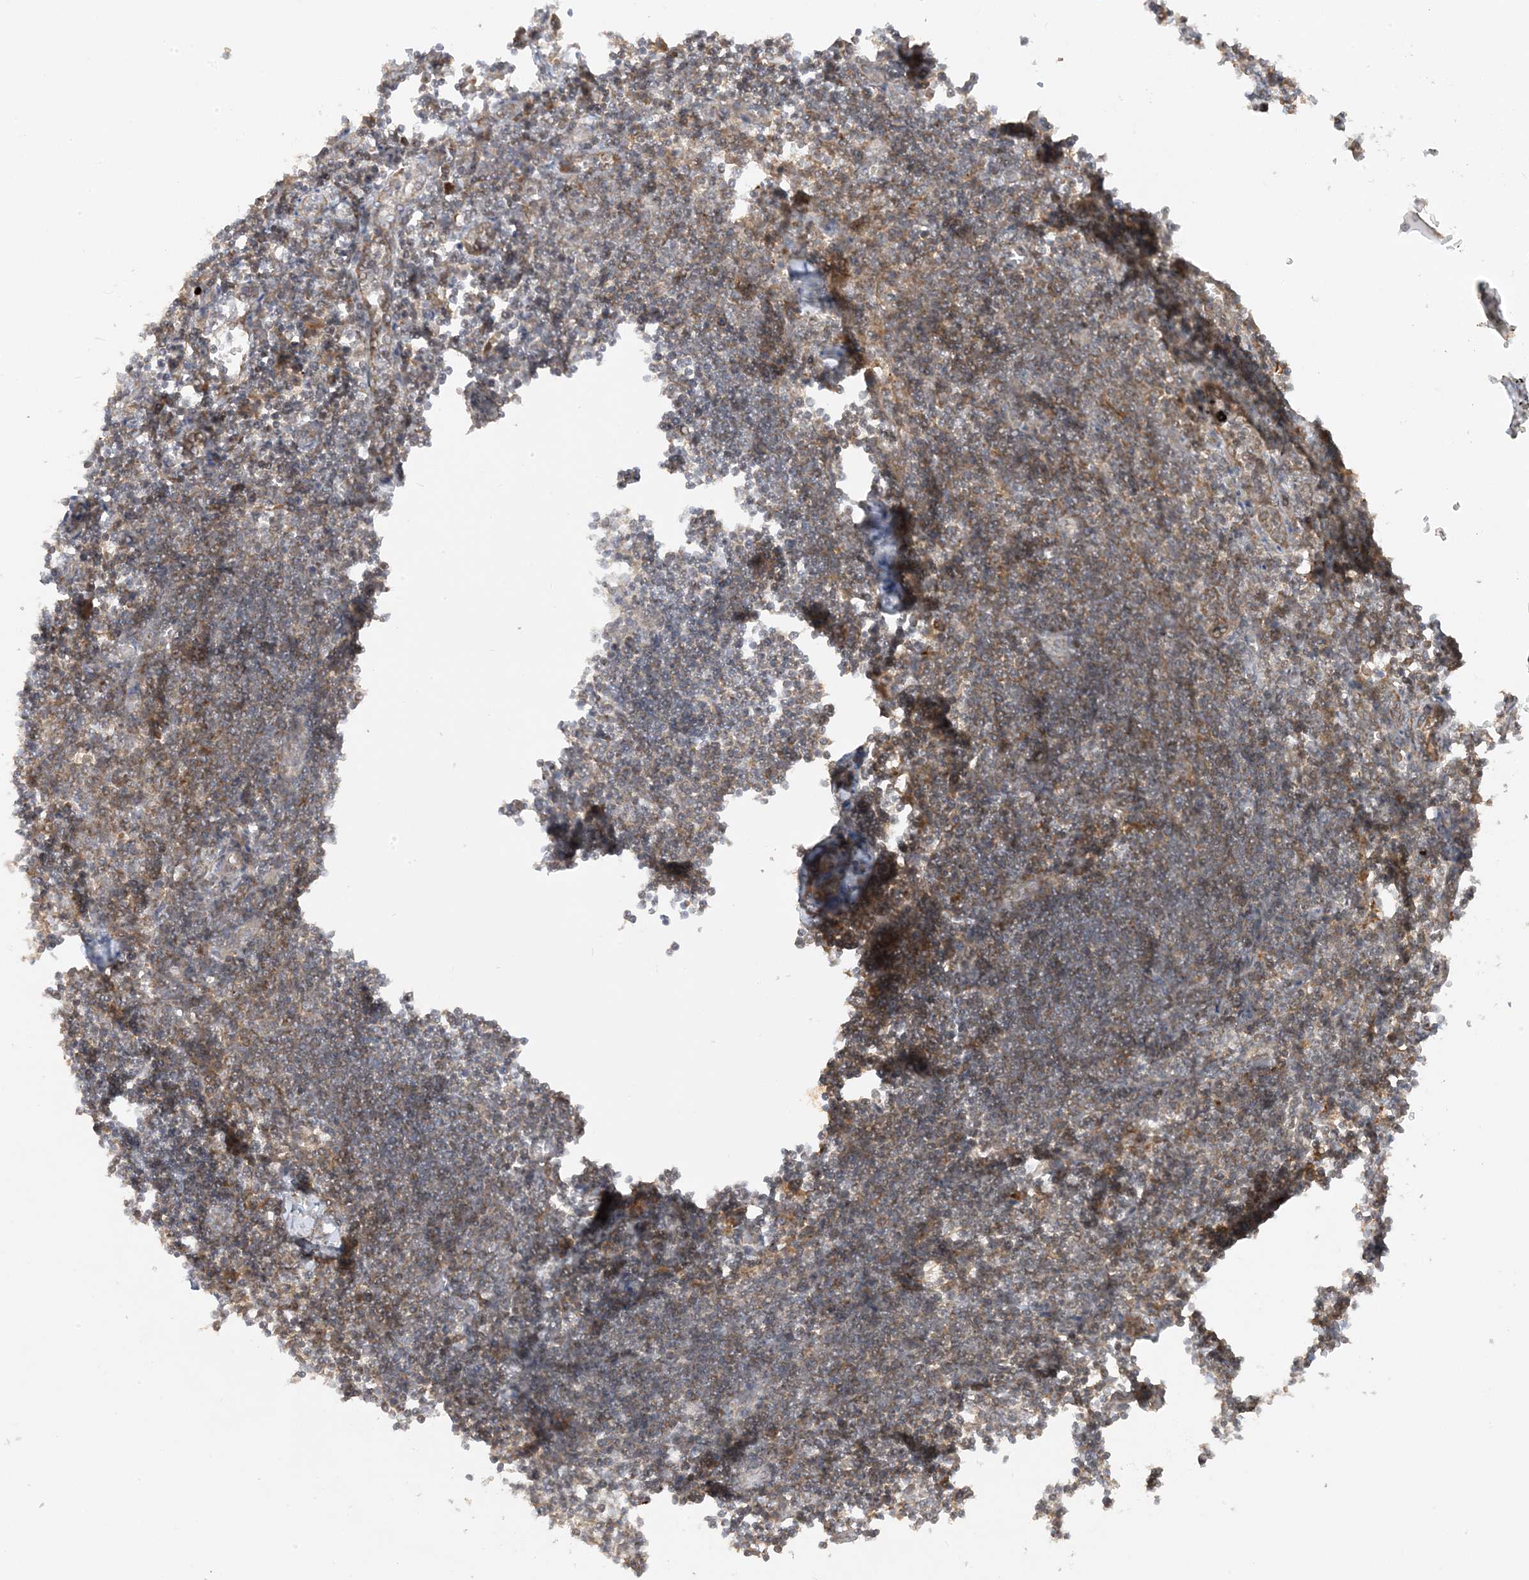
{"staining": {"intensity": "weak", "quantity": "<25%", "location": "cytoplasmic/membranous"}, "tissue": "lymph node", "cell_type": "Germinal center cells", "image_type": "normal", "snomed": [{"axis": "morphology", "description": "Normal tissue, NOS"}, {"axis": "morphology", "description": "Malignant melanoma, Metastatic site"}, {"axis": "topography", "description": "Lymph node"}], "caption": "The photomicrograph demonstrates no significant positivity in germinal center cells of lymph node.", "gene": "XRN1", "patient": {"sex": "male", "age": 41}}